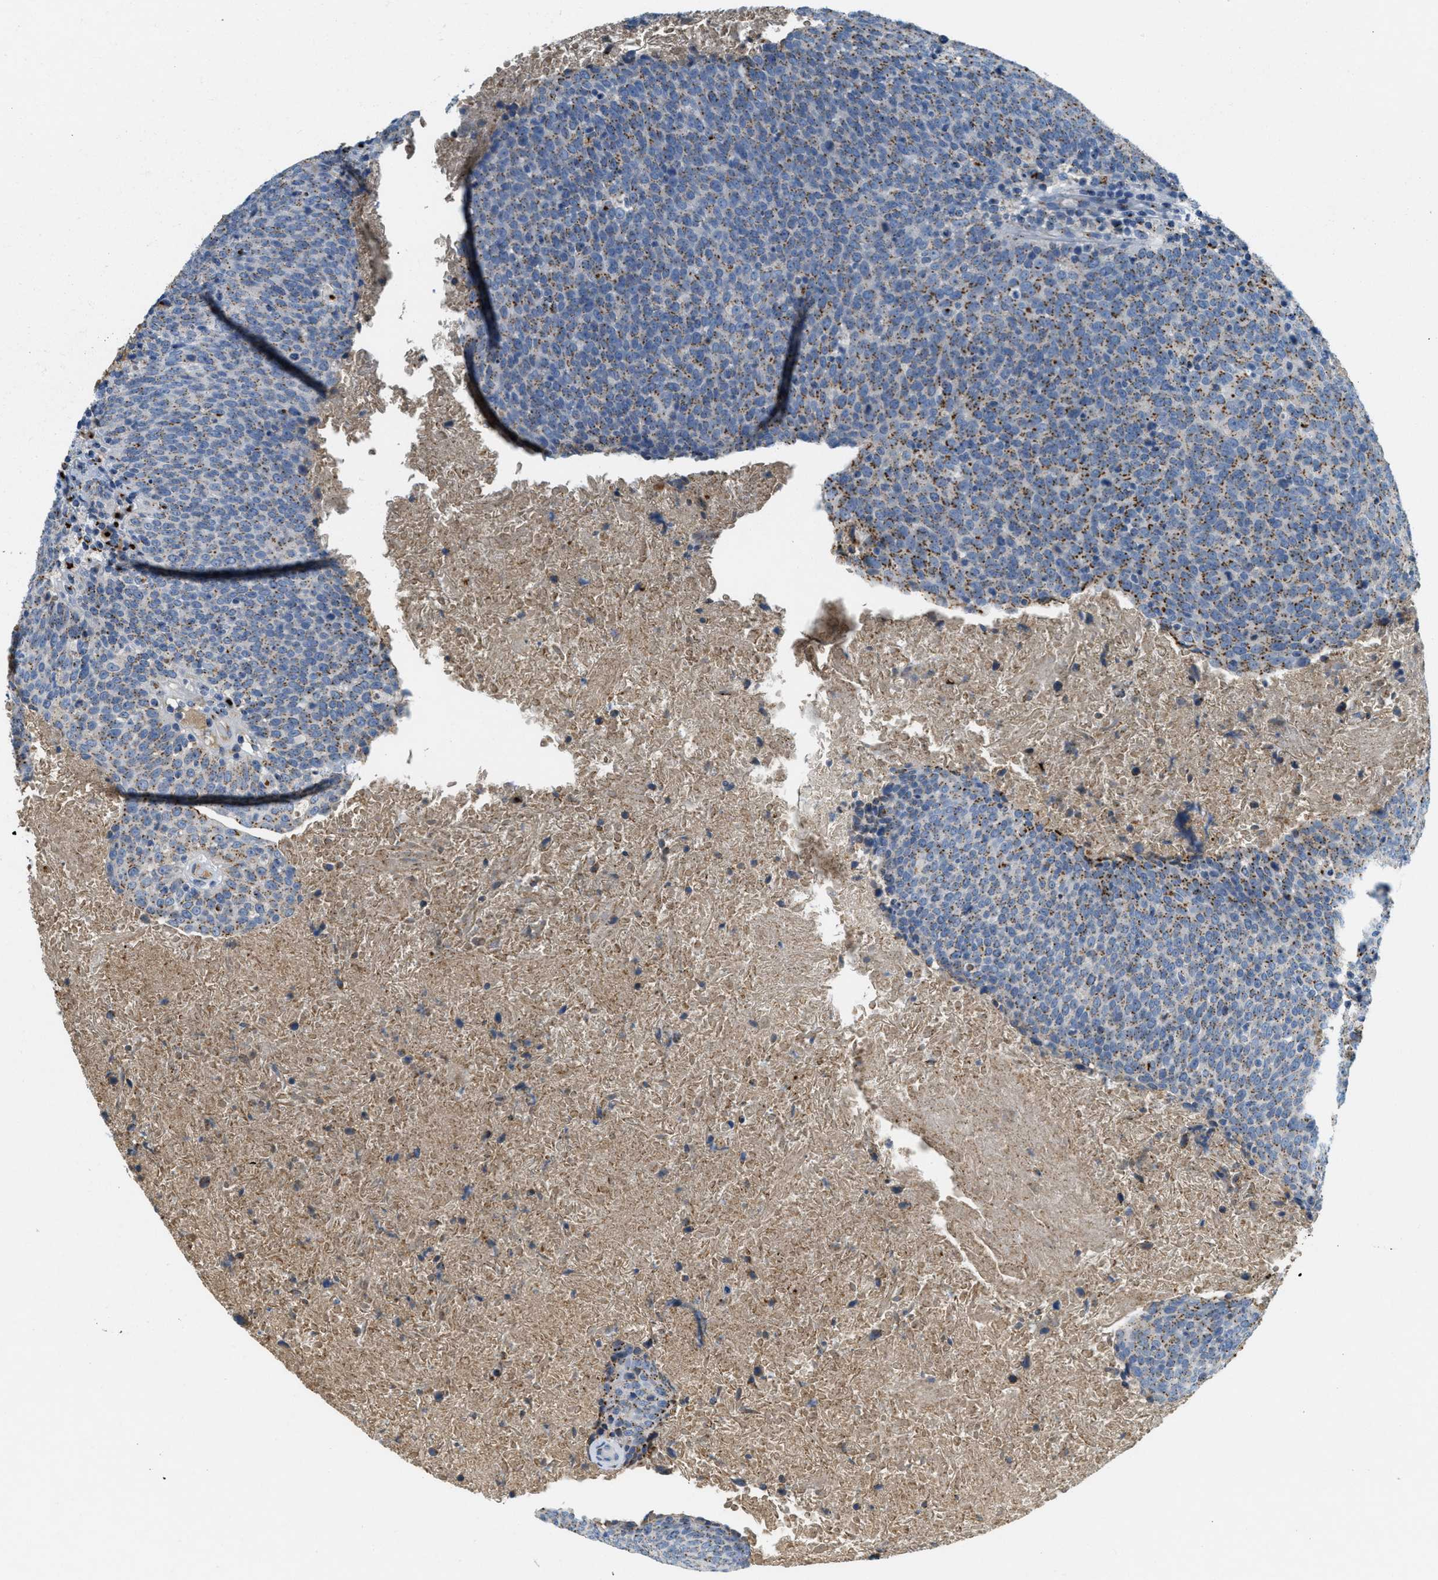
{"staining": {"intensity": "moderate", "quantity": "25%-75%", "location": "cytoplasmic/membranous"}, "tissue": "head and neck cancer", "cell_type": "Tumor cells", "image_type": "cancer", "snomed": [{"axis": "morphology", "description": "Squamous cell carcinoma, NOS"}, {"axis": "morphology", "description": "Squamous cell carcinoma, metastatic, NOS"}, {"axis": "topography", "description": "Lymph node"}, {"axis": "topography", "description": "Head-Neck"}], "caption": "There is medium levels of moderate cytoplasmic/membranous expression in tumor cells of squamous cell carcinoma (head and neck), as demonstrated by immunohistochemical staining (brown color).", "gene": "ENTPD4", "patient": {"sex": "male", "age": 62}}